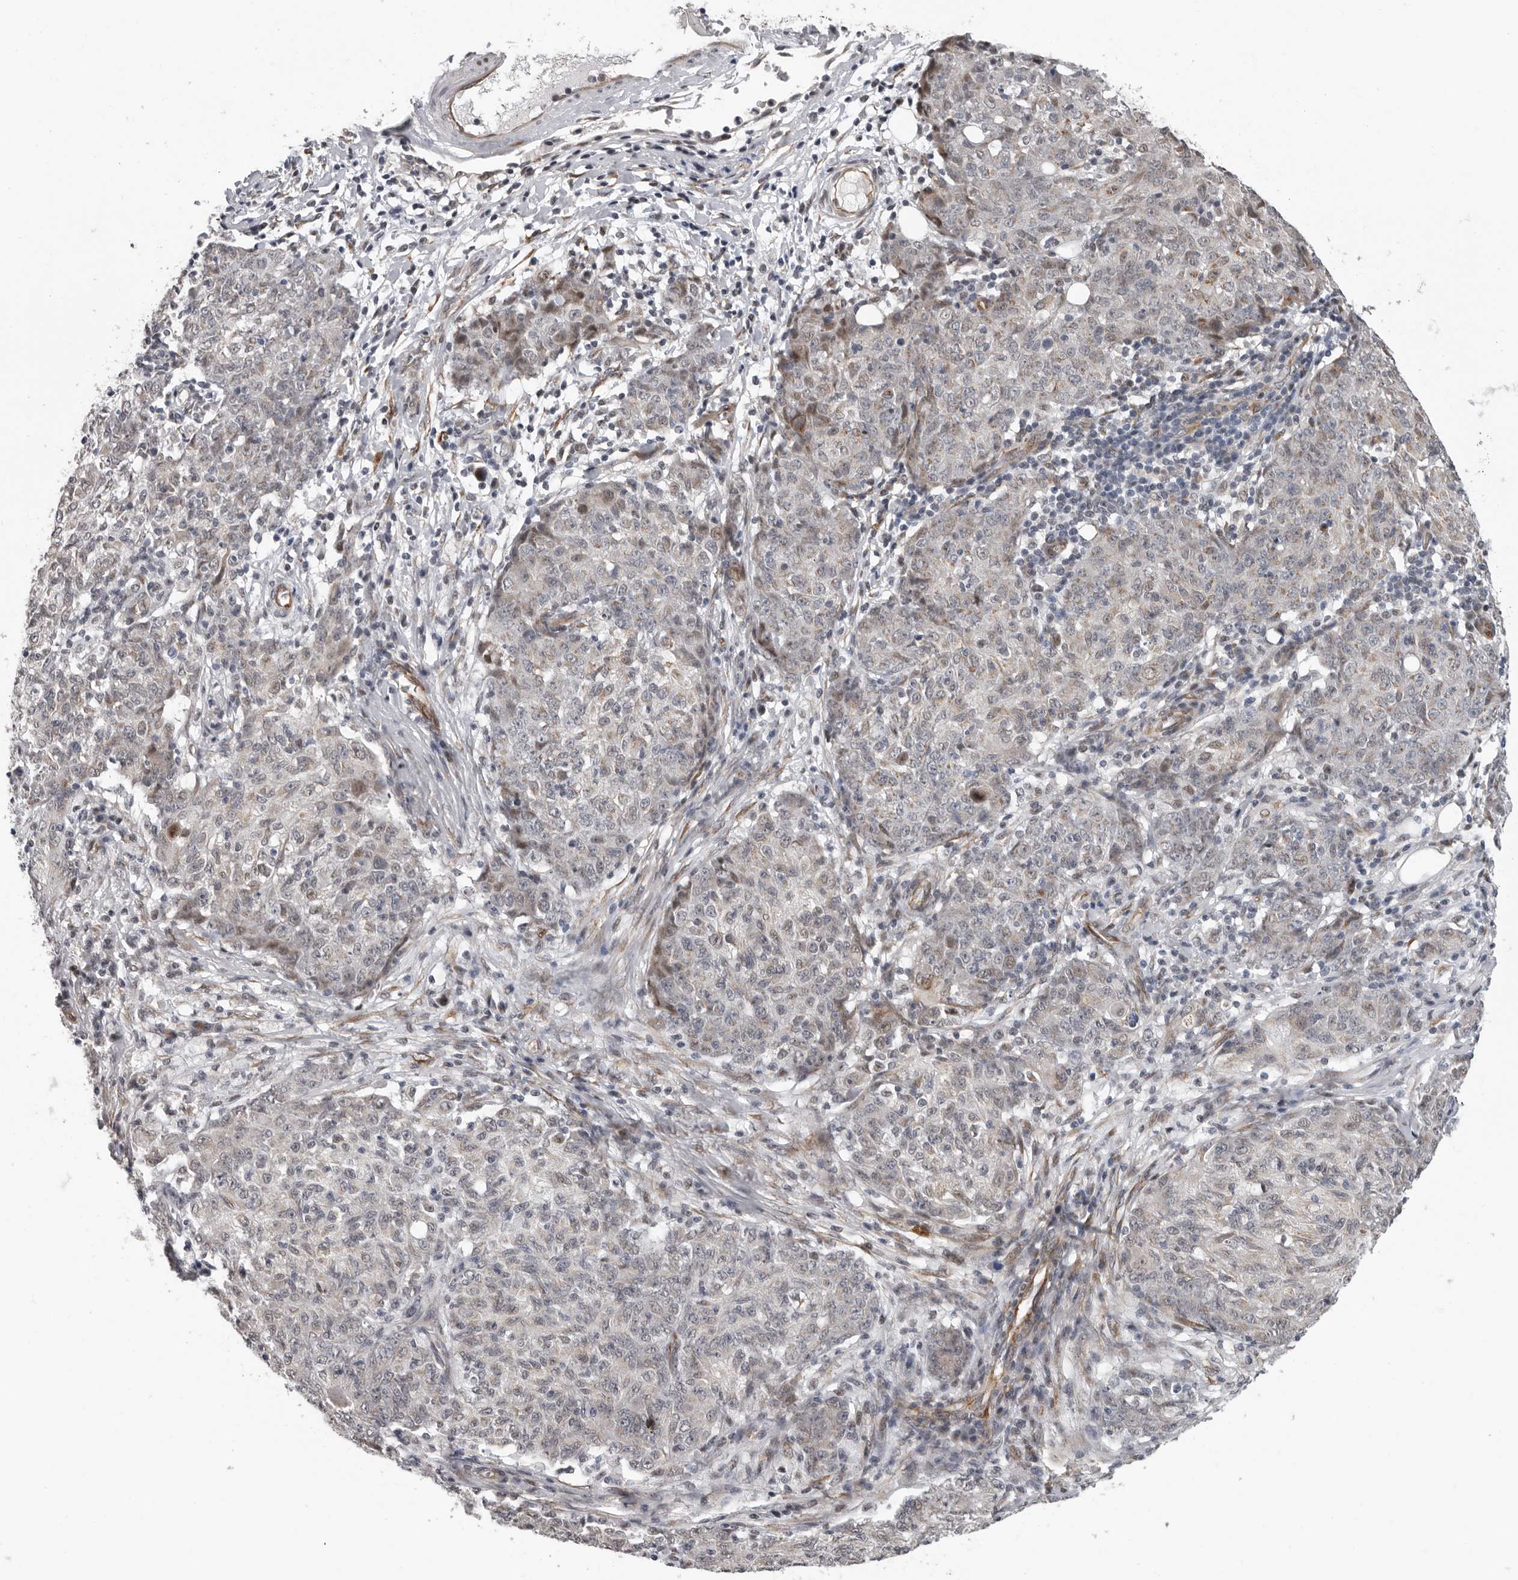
{"staining": {"intensity": "negative", "quantity": "none", "location": "none"}, "tissue": "ovarian cancer", "cell_type": "Tumor cells", "image_type": "cancer", "snomed": [{"axis": "morphology", "description": "Carcinoma, endometroid"}, {"axis": "topography", "description": "Ovary"}], "caption": "Human ovarian cancer (endometroid carcinoma) stained for a protein using immunohistochemistry displays no expression in tumor cells.", "gene": "RALGPS2", "patient": {"sex": "female", "age": 42}}